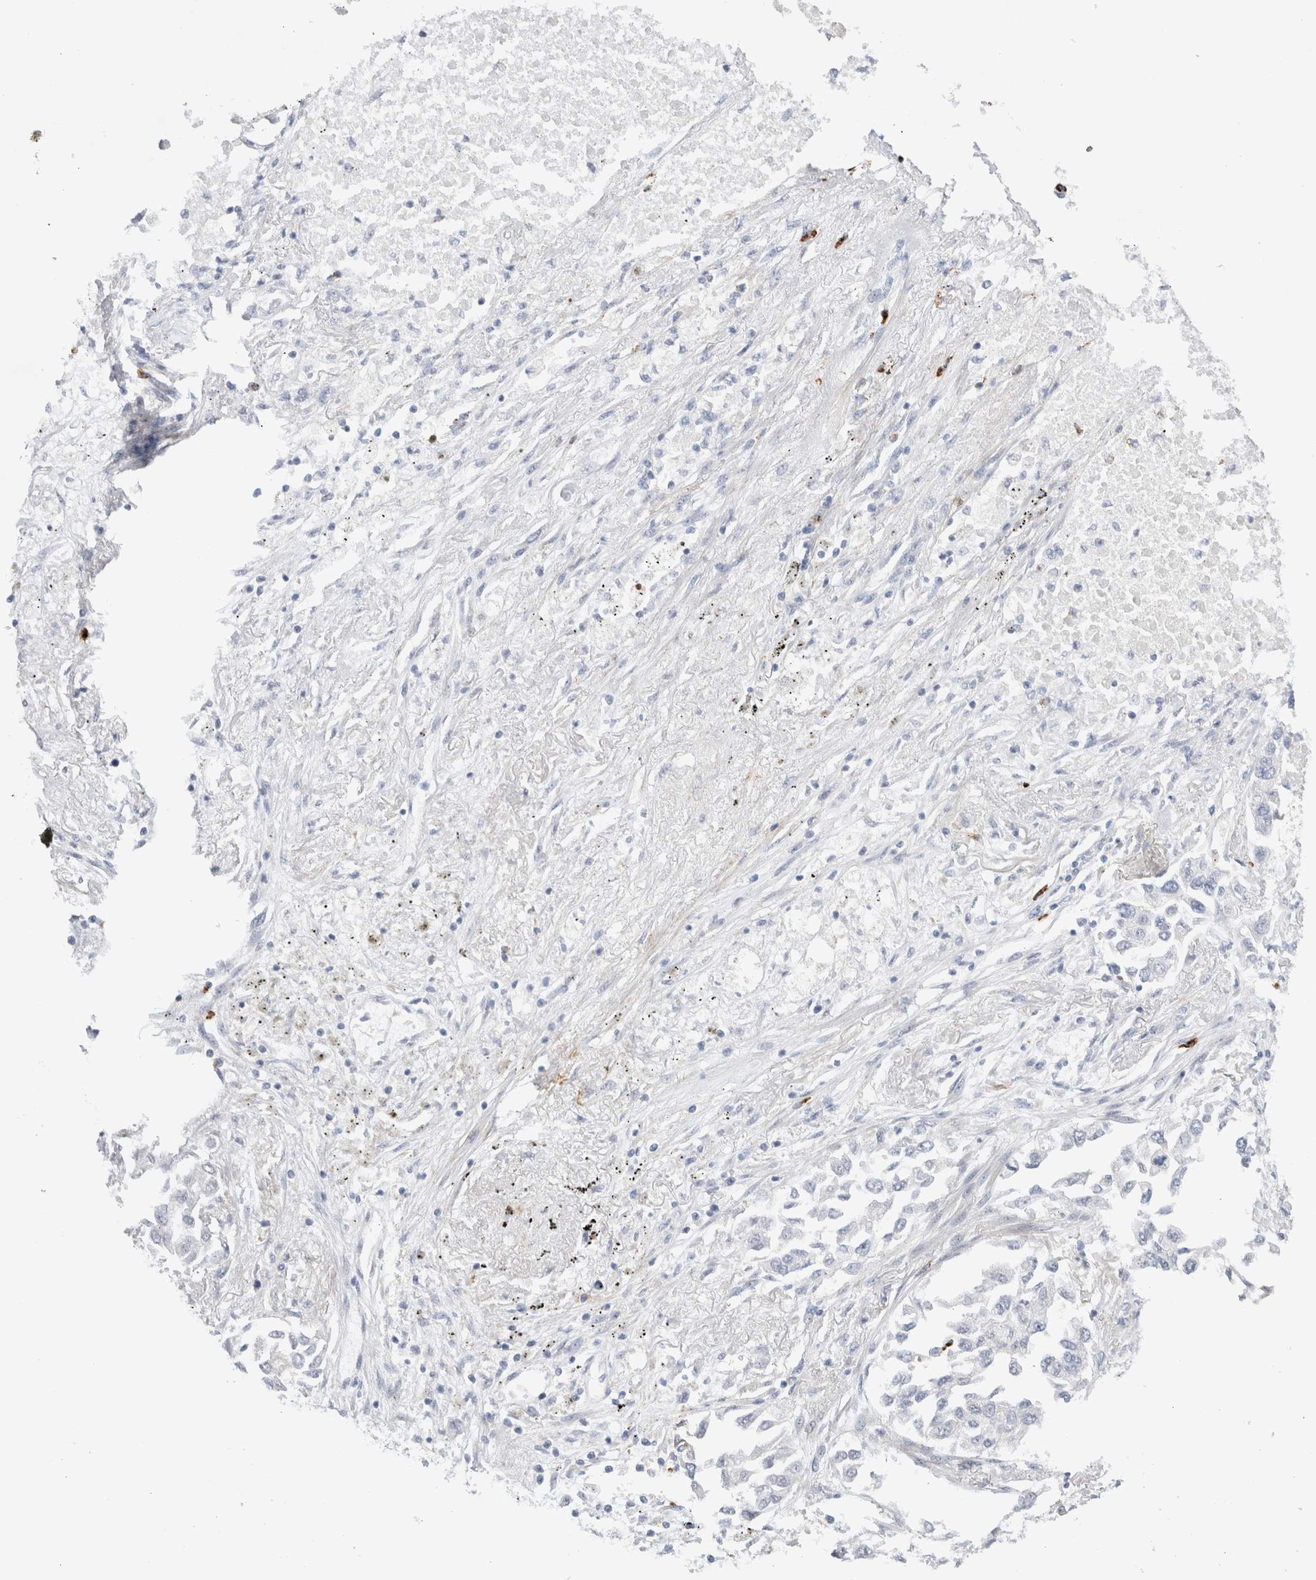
{"staining": {"intensity": "negative", "quantity": "none", "location": "none"}, "tissue": "lung cancer", "cell_type": "Tumor cells", "image_type": "cancer", "snomed": [{"axis": "morphology", "description": "Inflammation, NOS"}, {"axis": "morphology", "description": "Adenocarcinoma, NOS"}, {"axis": "topography", "description": "Lung"}], "caption": "Tumor cells show no significant positivity in lung cancer (adenocarcinoma).", "gene": "GSDMB", "patient": {"sex": "male", "age": 63}}